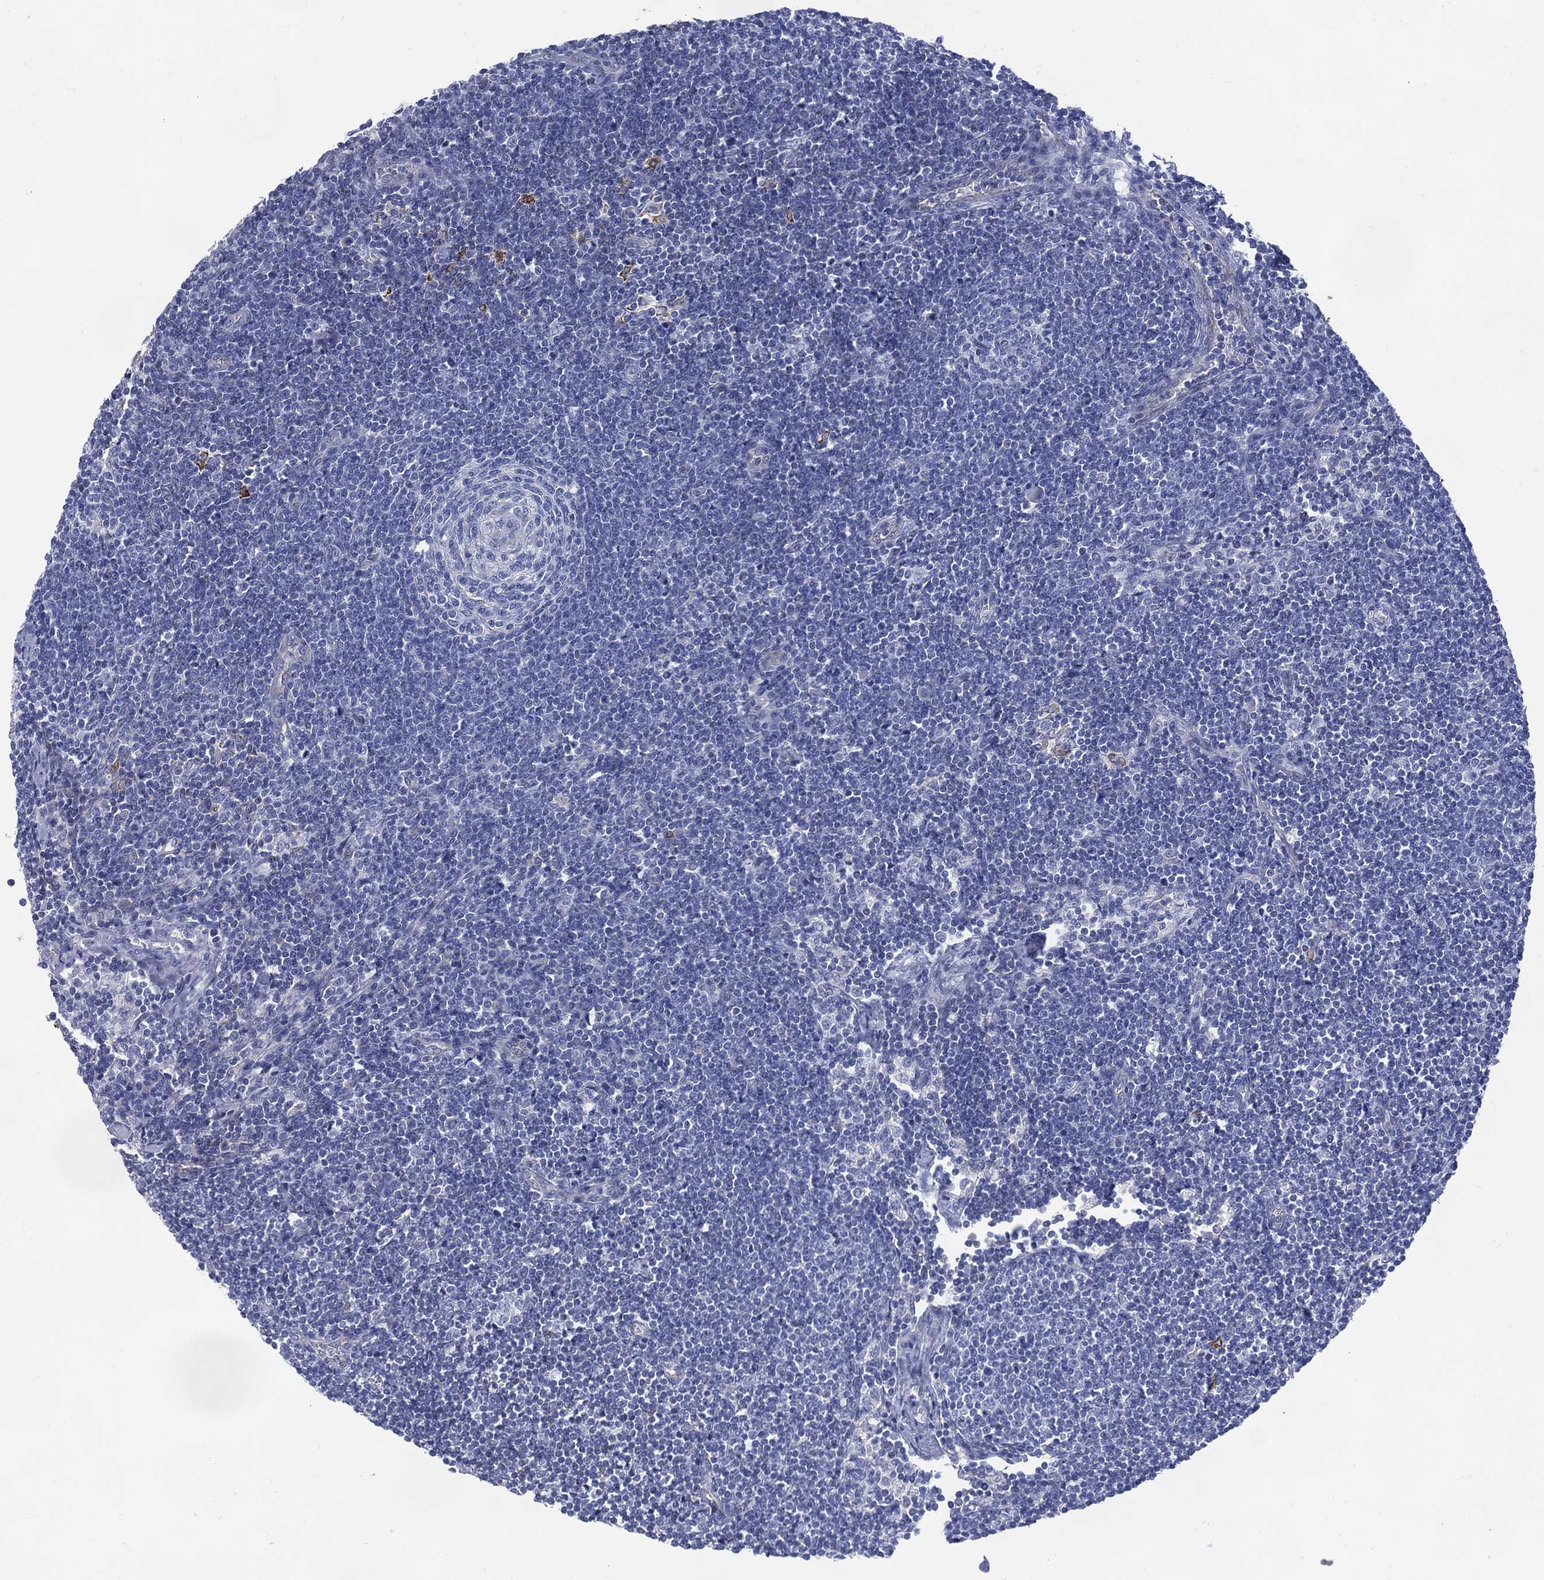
{"staining": {"intensity": "negative", "quantity": "none", "location": "none"}, "tissue": "lymph node", "cell_type": "Germinal center cells", "image_type": "normal", "snomed": [{"axis": "morphology", "description": "Normal tissue, NOS"}, {"axis": "morphology", "description": "Adenocarcinoma, NOS"}, {"axis": "topography", "description": "Lymph node"}, {"axis": "topography", "description": "Pancreas"}], "caption": "An immunohistochemistry (IHC) photomicrograph of normal lymph node is shown. There is no staining in germinal center cells of lymph node.", "gene": "DDI1", "patient": {"sex": "female", "age": 58}}